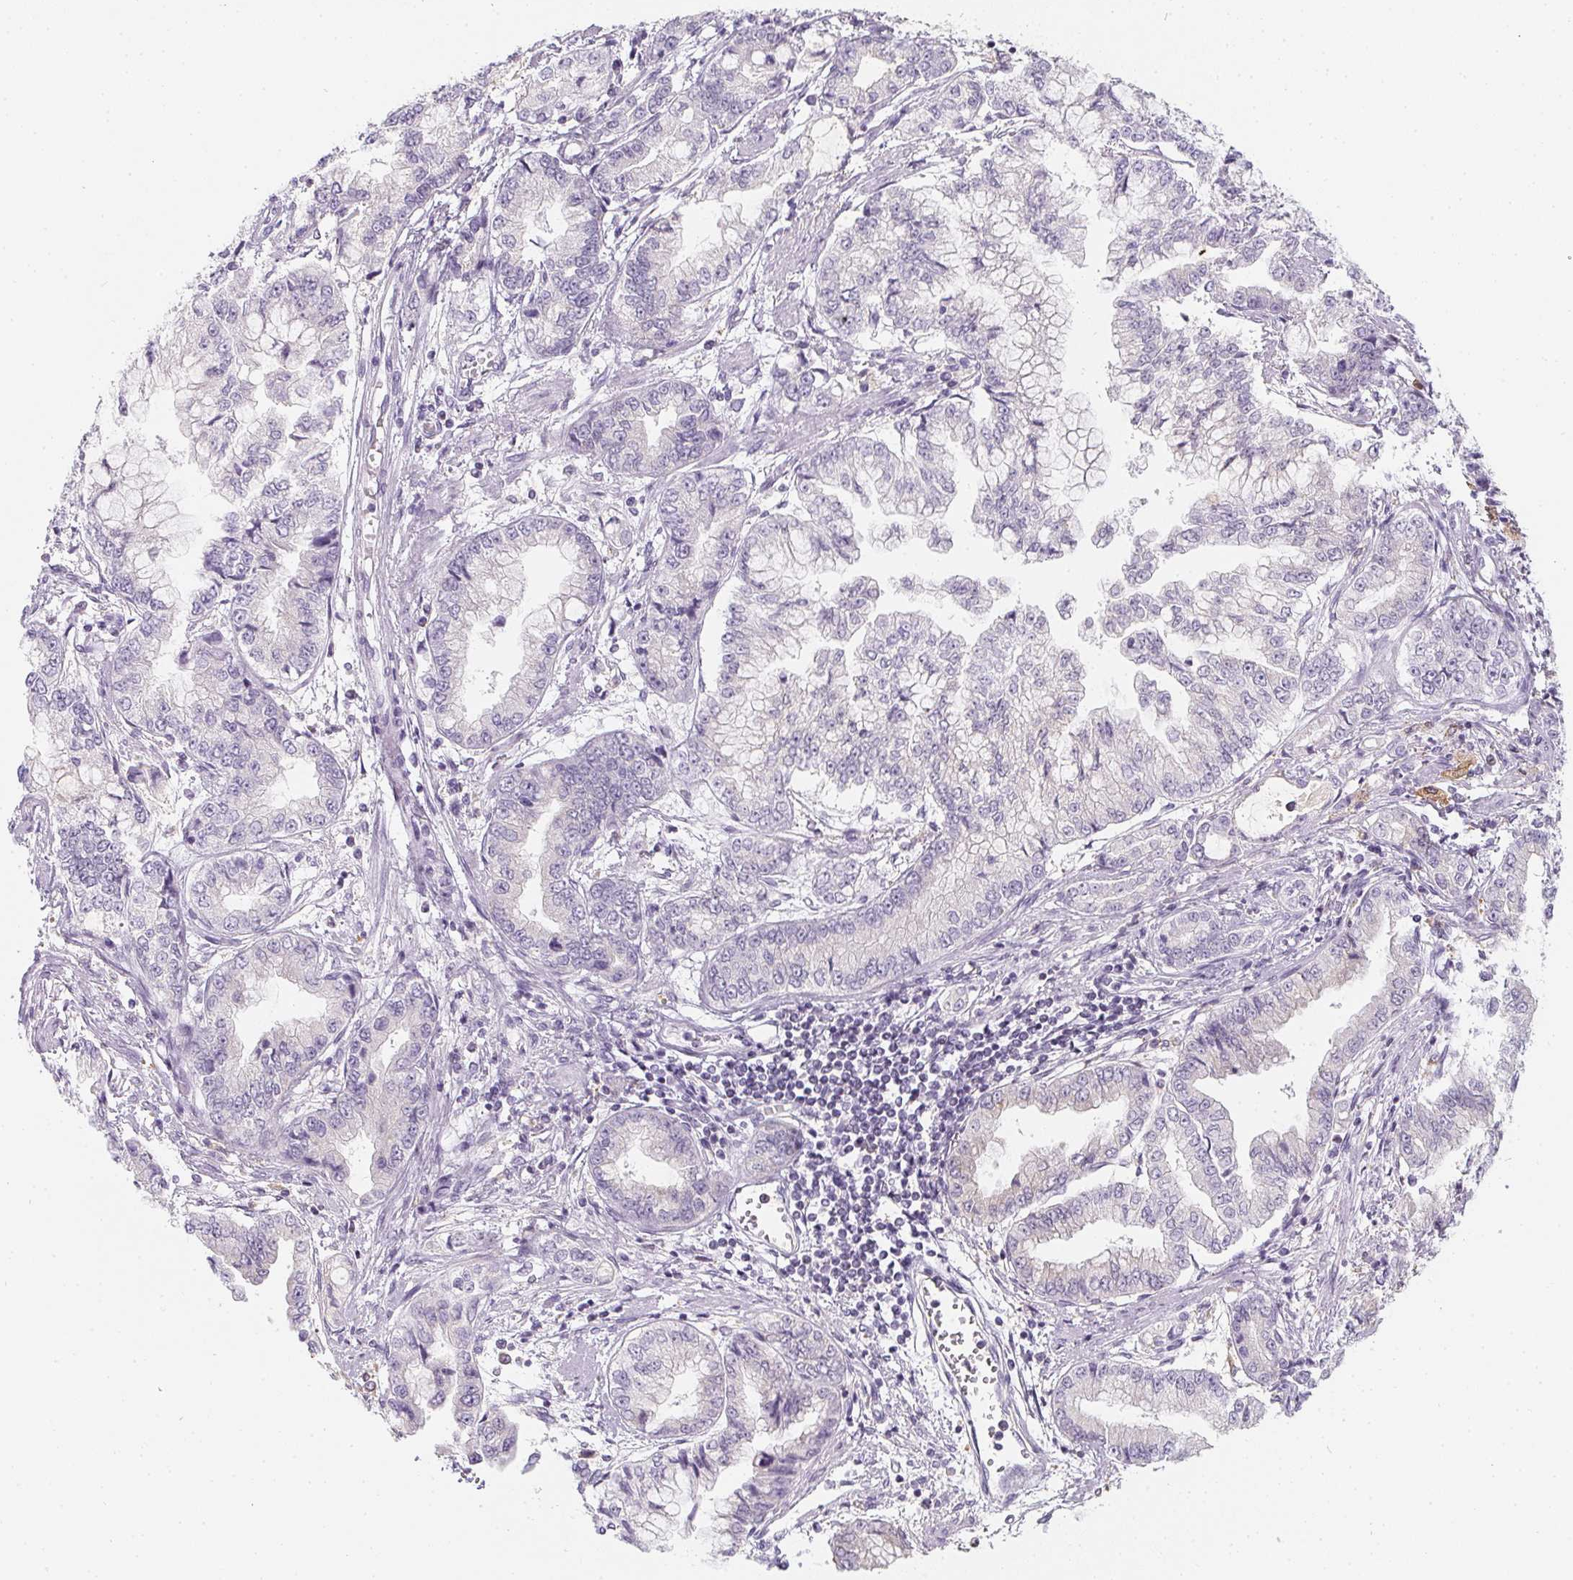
{"staining": {"intensity": "negative", "quantity": "none", "location": "none"}, "tissue": "stomach cancer", "cell_type": "Tumor cells", "image_type": "cancer", "snomed": [{"axis": "morphology", "description": "Adenocarcinoma, NOS"}, {"axis": "topography", "description": "Stomach, upper"}], "caption": "Protein analysis of adenocarcinoma (stomach) displays no significant expression in tumor cells.", "gene": "SOAT1", "patient": {"sex": "female", "age": 74}}